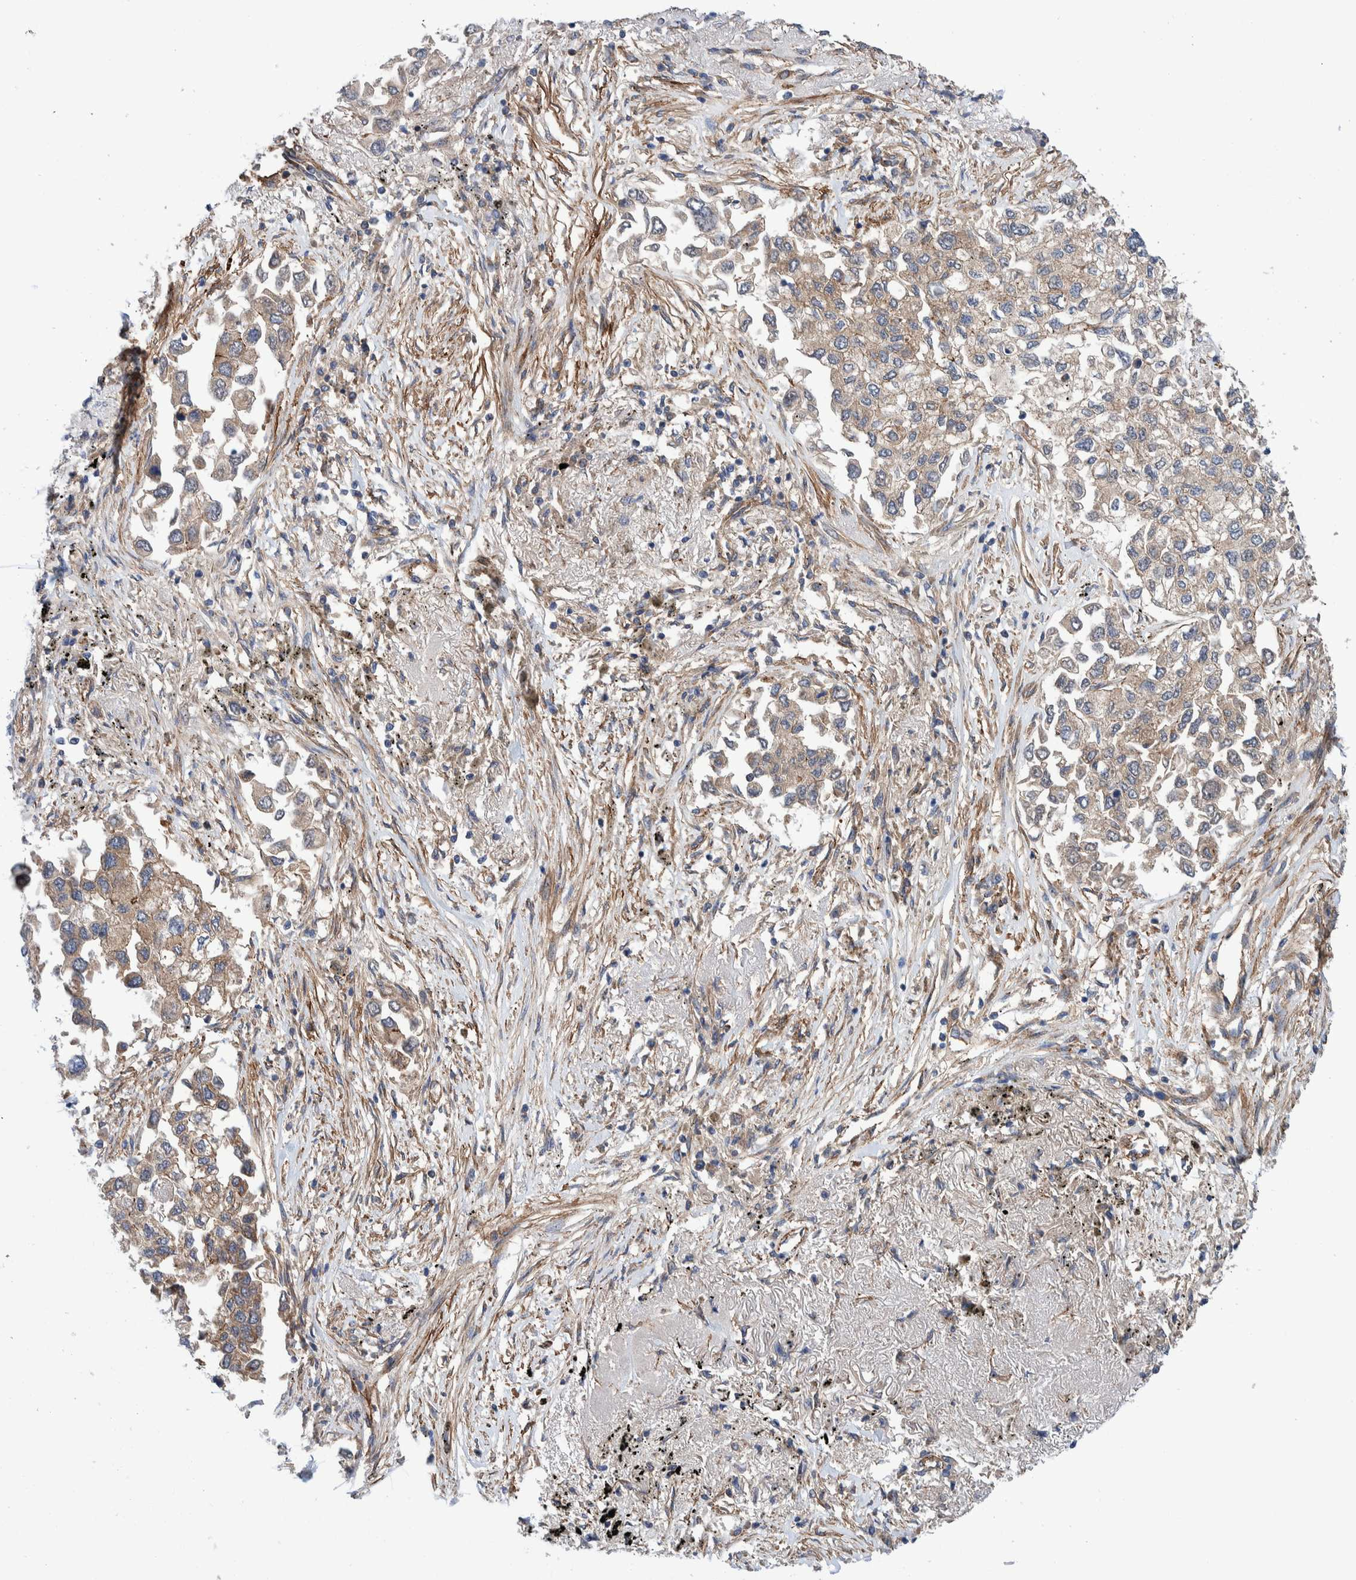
{"staining": {"intensity": "weak", "quantity": ">75%", "location": "cytoplasmic/membranous"}, "tissue": "lung cancer", "cell_type": "Tumor cells", "image_type": "cancer", "snomed": [{"axis": "morphology", "description": "Inflammation, NOS"}, {"axis": "morphology", "description": "Adenocarcinoma, NOS"}, {"axis": "topography", "description": "Lung"}], "caption": "This is an image of IHC staining of lung adenocarcinoma, which shows weak staining in the cytoplasmic/membranous of tumor cells.", "gene": "SLC25A10", "patient": {"sex": "male", "age": 63}}